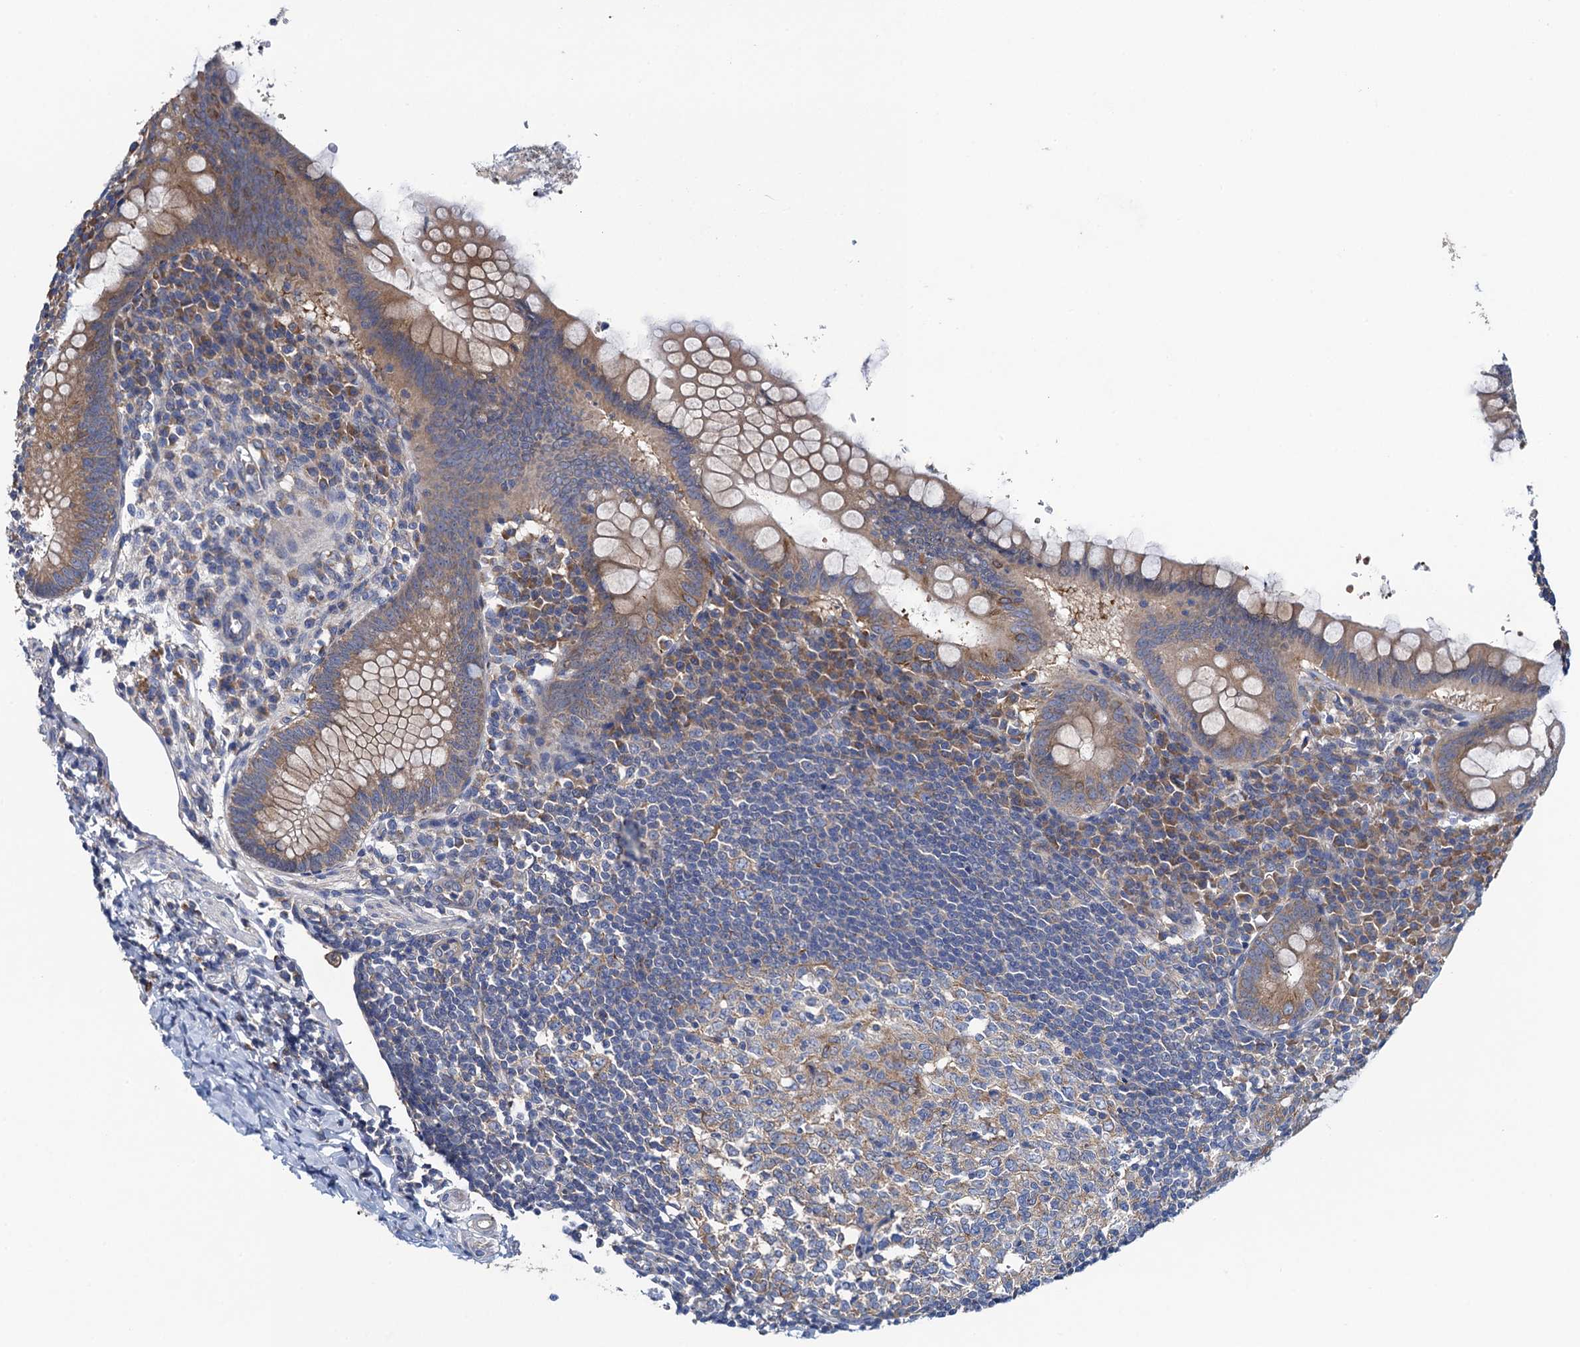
{"staining": {"intensity": "moderate", "quantity": ">75%", "location": "cytoplasmic/membranous"}, "tissue": "appendix", "cell_type": "Glandular cells", "image_type": "normal", "snomed": [{"axis": "morphology", "description": "Normal tissue, NOS"}, {"axis": "topography", "description": "Appendix"}], "caption": "This histopathology image reveals IHC staining of normal human appendix, with medium moderate cytoplasmic/membranous staining in approximately >75% of glandular cells.", "gene": "ADCY9", "patient": {"sex": "female", "age": 33}}